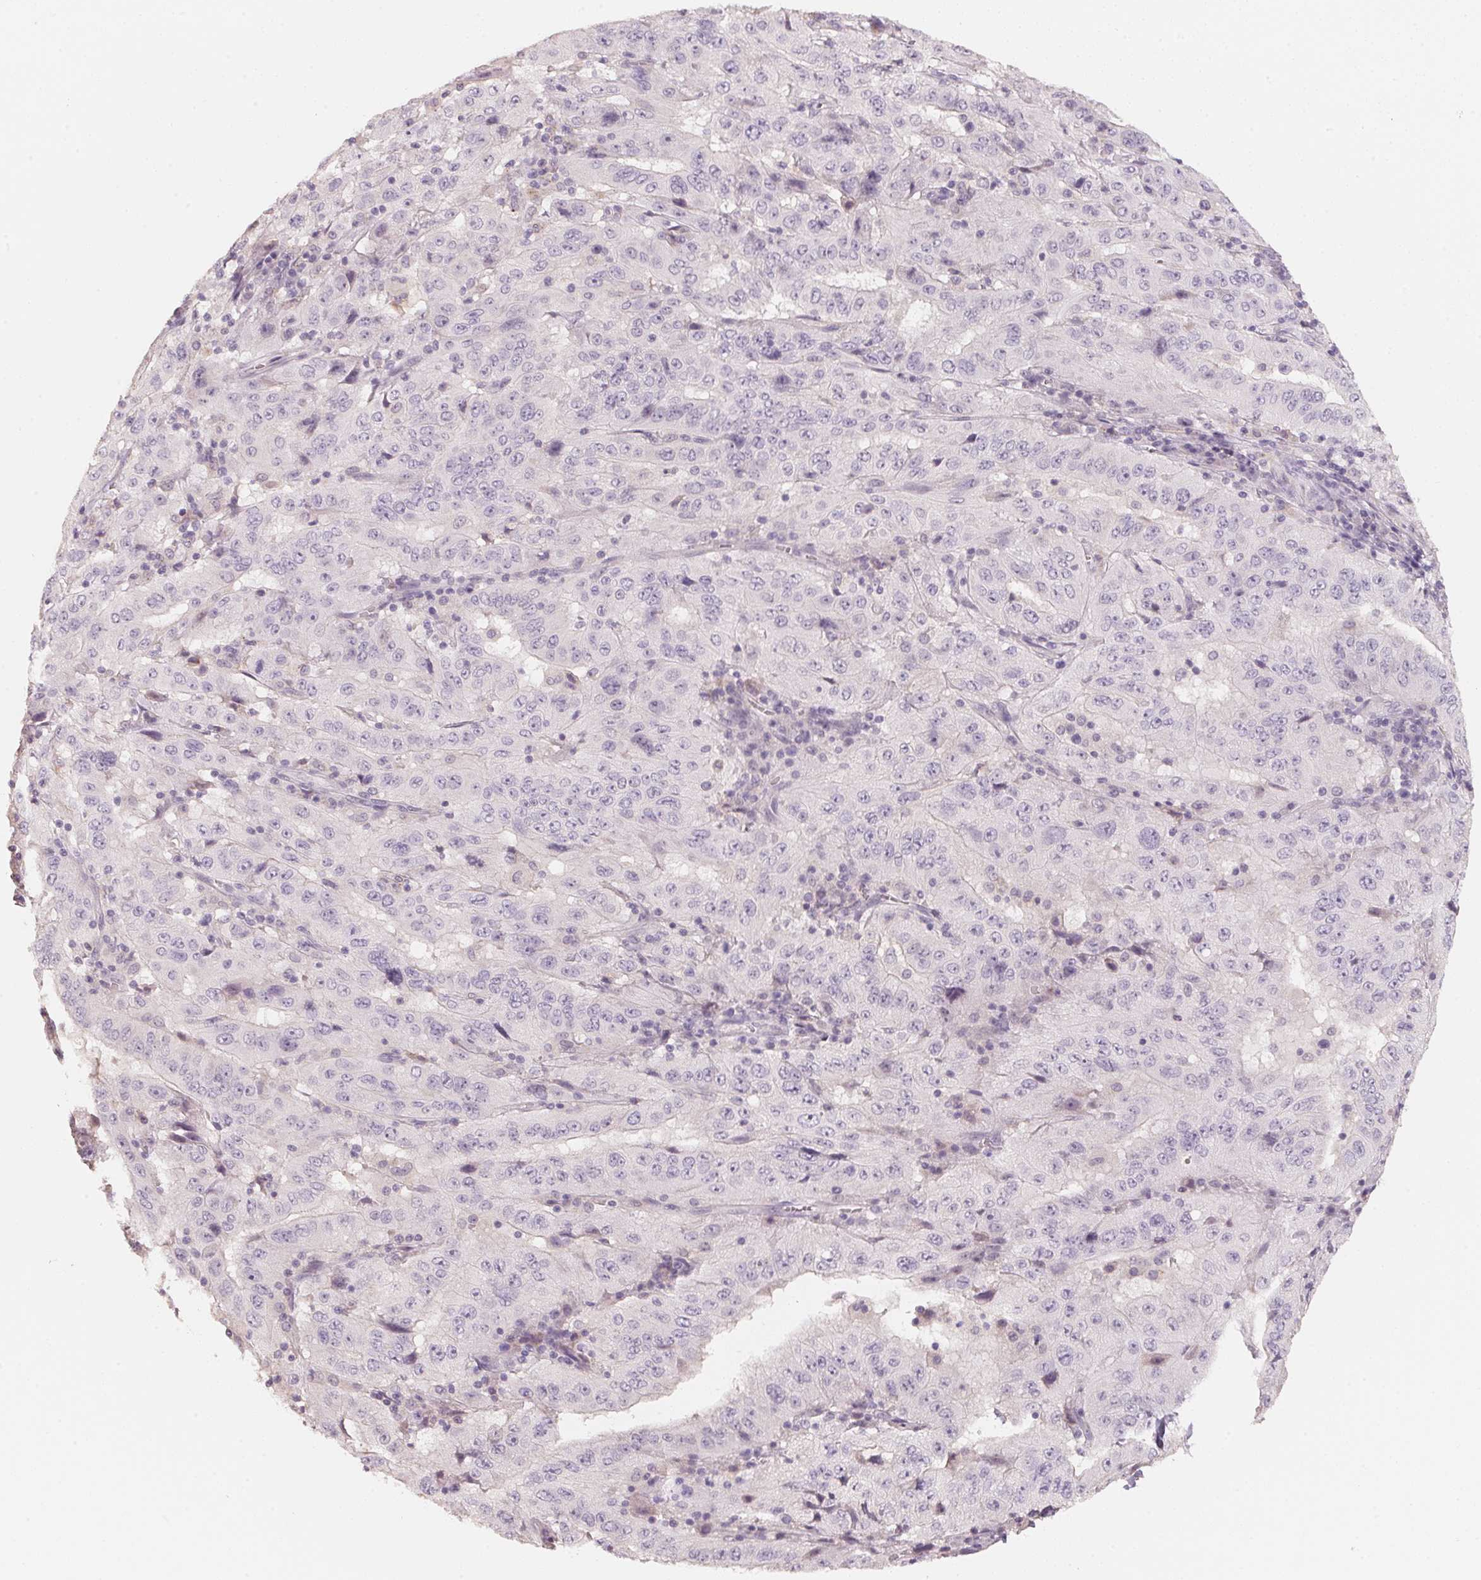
{"staining": {"intensity": "negative", "quantity": "none", "location": "none"}, "tissue": "pancreatic cancer", "cell_type": "Tumor cells", "image_type": "cancer", "snomed": [{"axis": "morphology", "description": "Adenocarcinoma, NOS"}, {"axis": "topography", "description": "Pancreas"}], "caption": "Image shows no protein staining in tumor cells of pancreatic cancer tissue. Nuclei are stained in blue.", "gene": "TREH", "patient": {"sex": "male", "age": 63}}